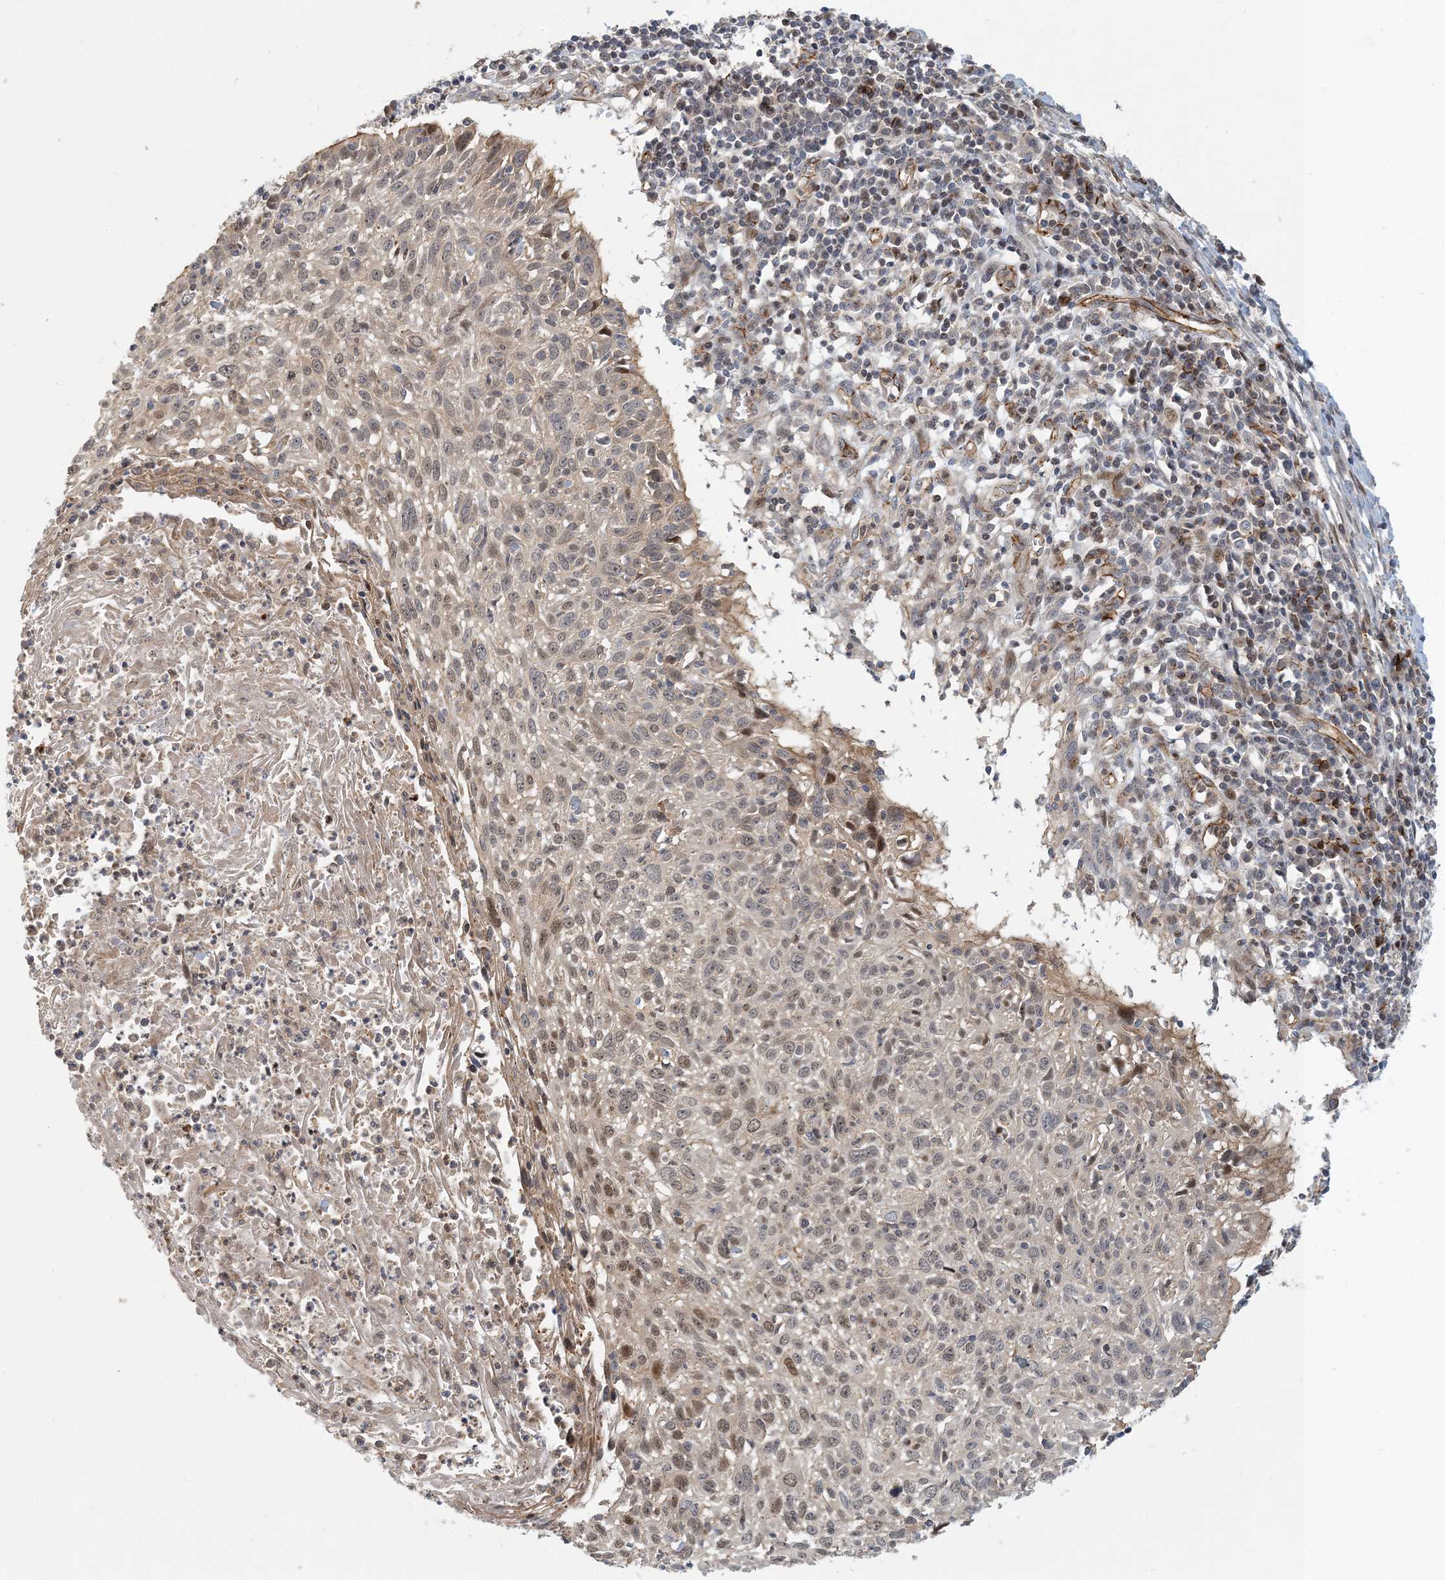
{"staining": {"intensity": "moderate", "quantity": "25%-75%", "location": "nuclear"}, "tissue": "cervical cancer", "cell_type": "Tumor cells", "image_type": "cancer", "snomed": [{"axis": "morphology", "description": "Squamous cell carcinoma, NOS"}, {"axis": "topography", "description": "Cervix"}], "caption": "About 25%-75% of tumor cells in squamous cell carcinoma (cervical) display moderate nuclear protein expression as visualized by brown immunohistochemical staining.", "gene": "MAPKBP1", "patient": {"sex": "female", "age": 51}}